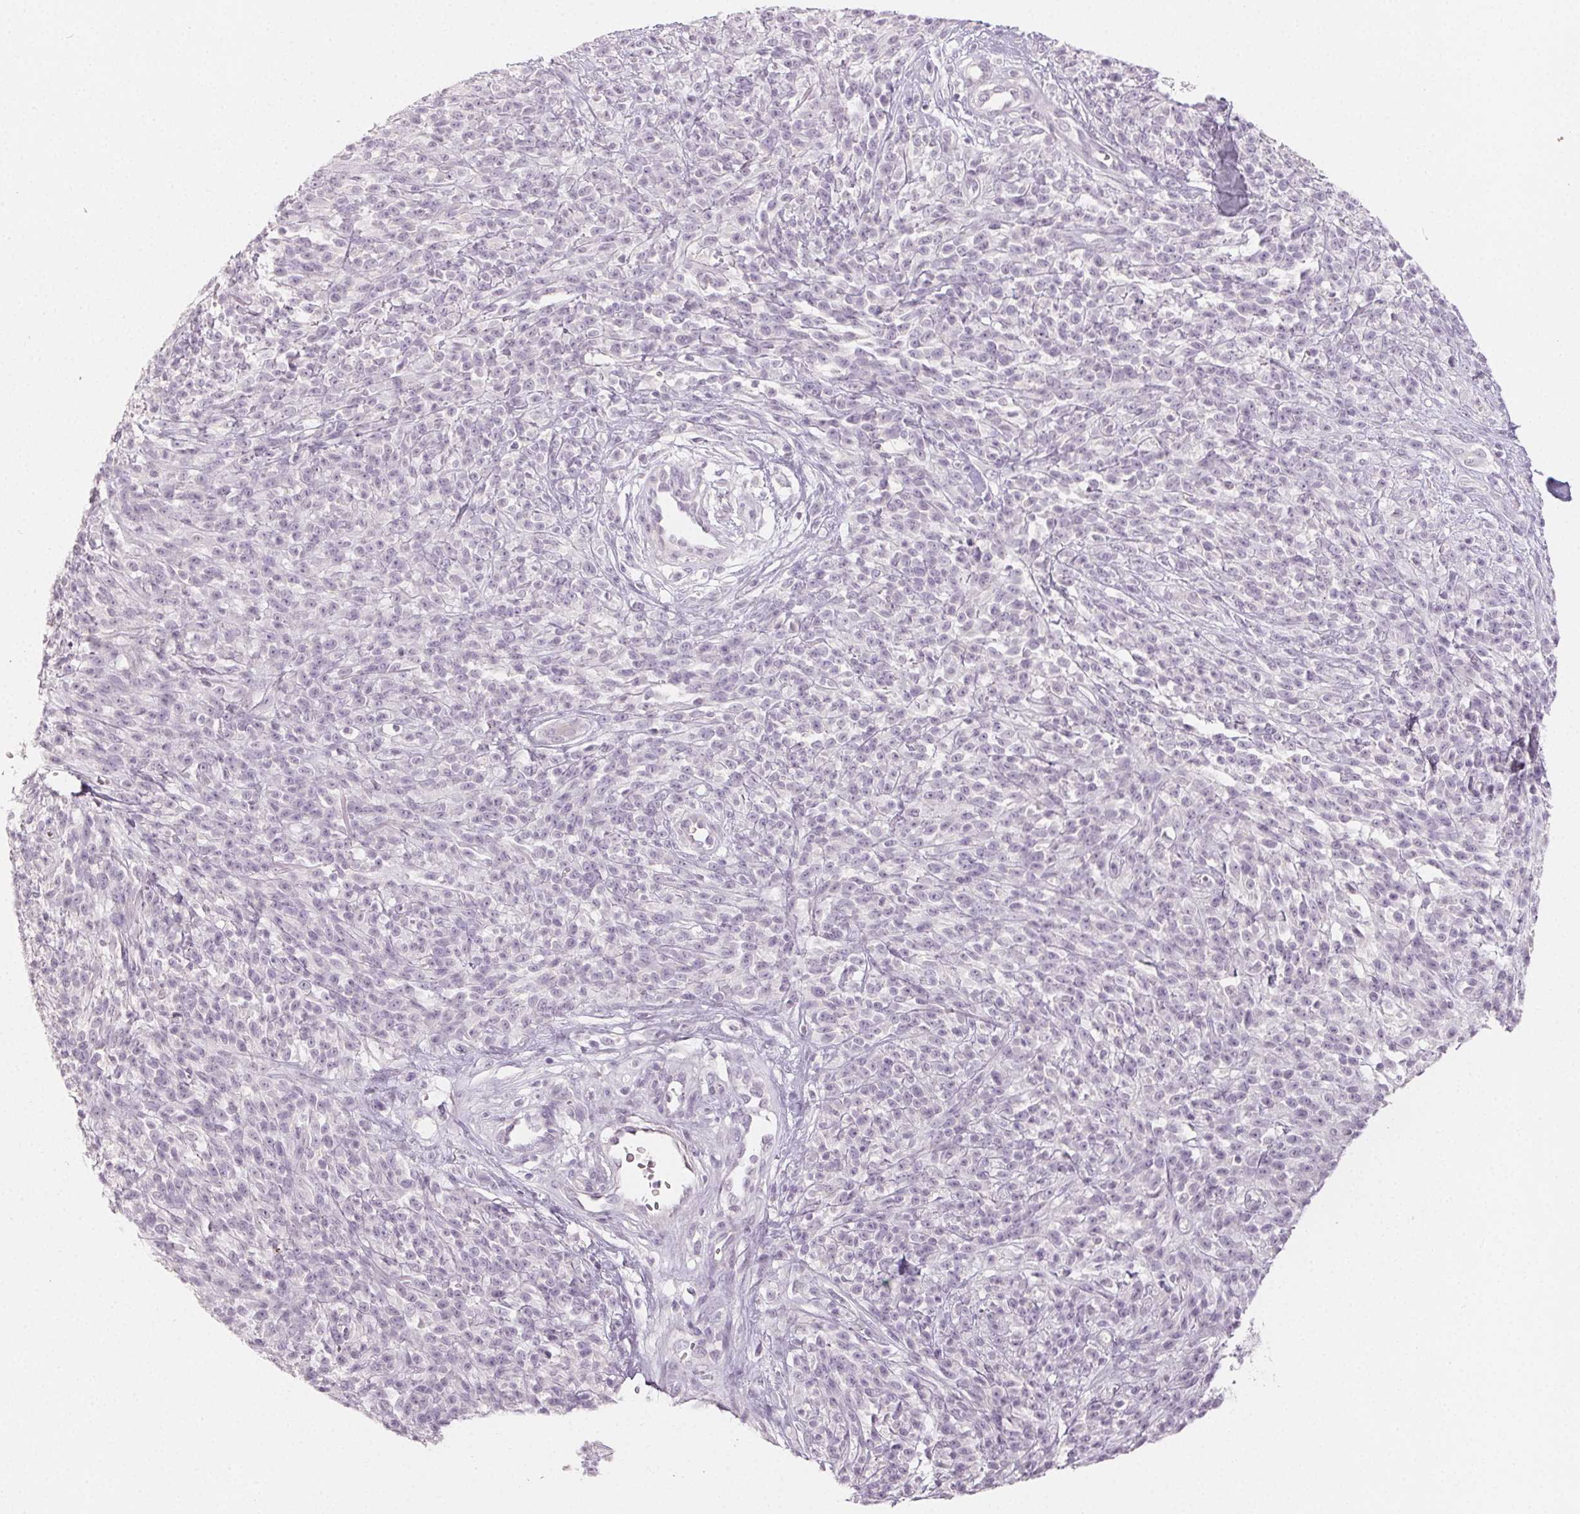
{"staining": {"intensity": "negative", "quantity": "none", "location": "none"}, "tissue": "melanoma", "cell_type": "Tumor cells", "image_type": "cancer", "snomed": [{"axis": "morphology", "description": "Malignant melanoma, NOS"}, {"axis": "topography", "description": "Skin"}, {"axis": "topography", "description": "Skin of trunk"}], "caption": "Immunohistochemical staining of melanoma reveals no significant positivity in tumor cells. Nuclei are stained in blue.", "gene": "LVRN", "patient": {"sex": "male", "age": 74}}